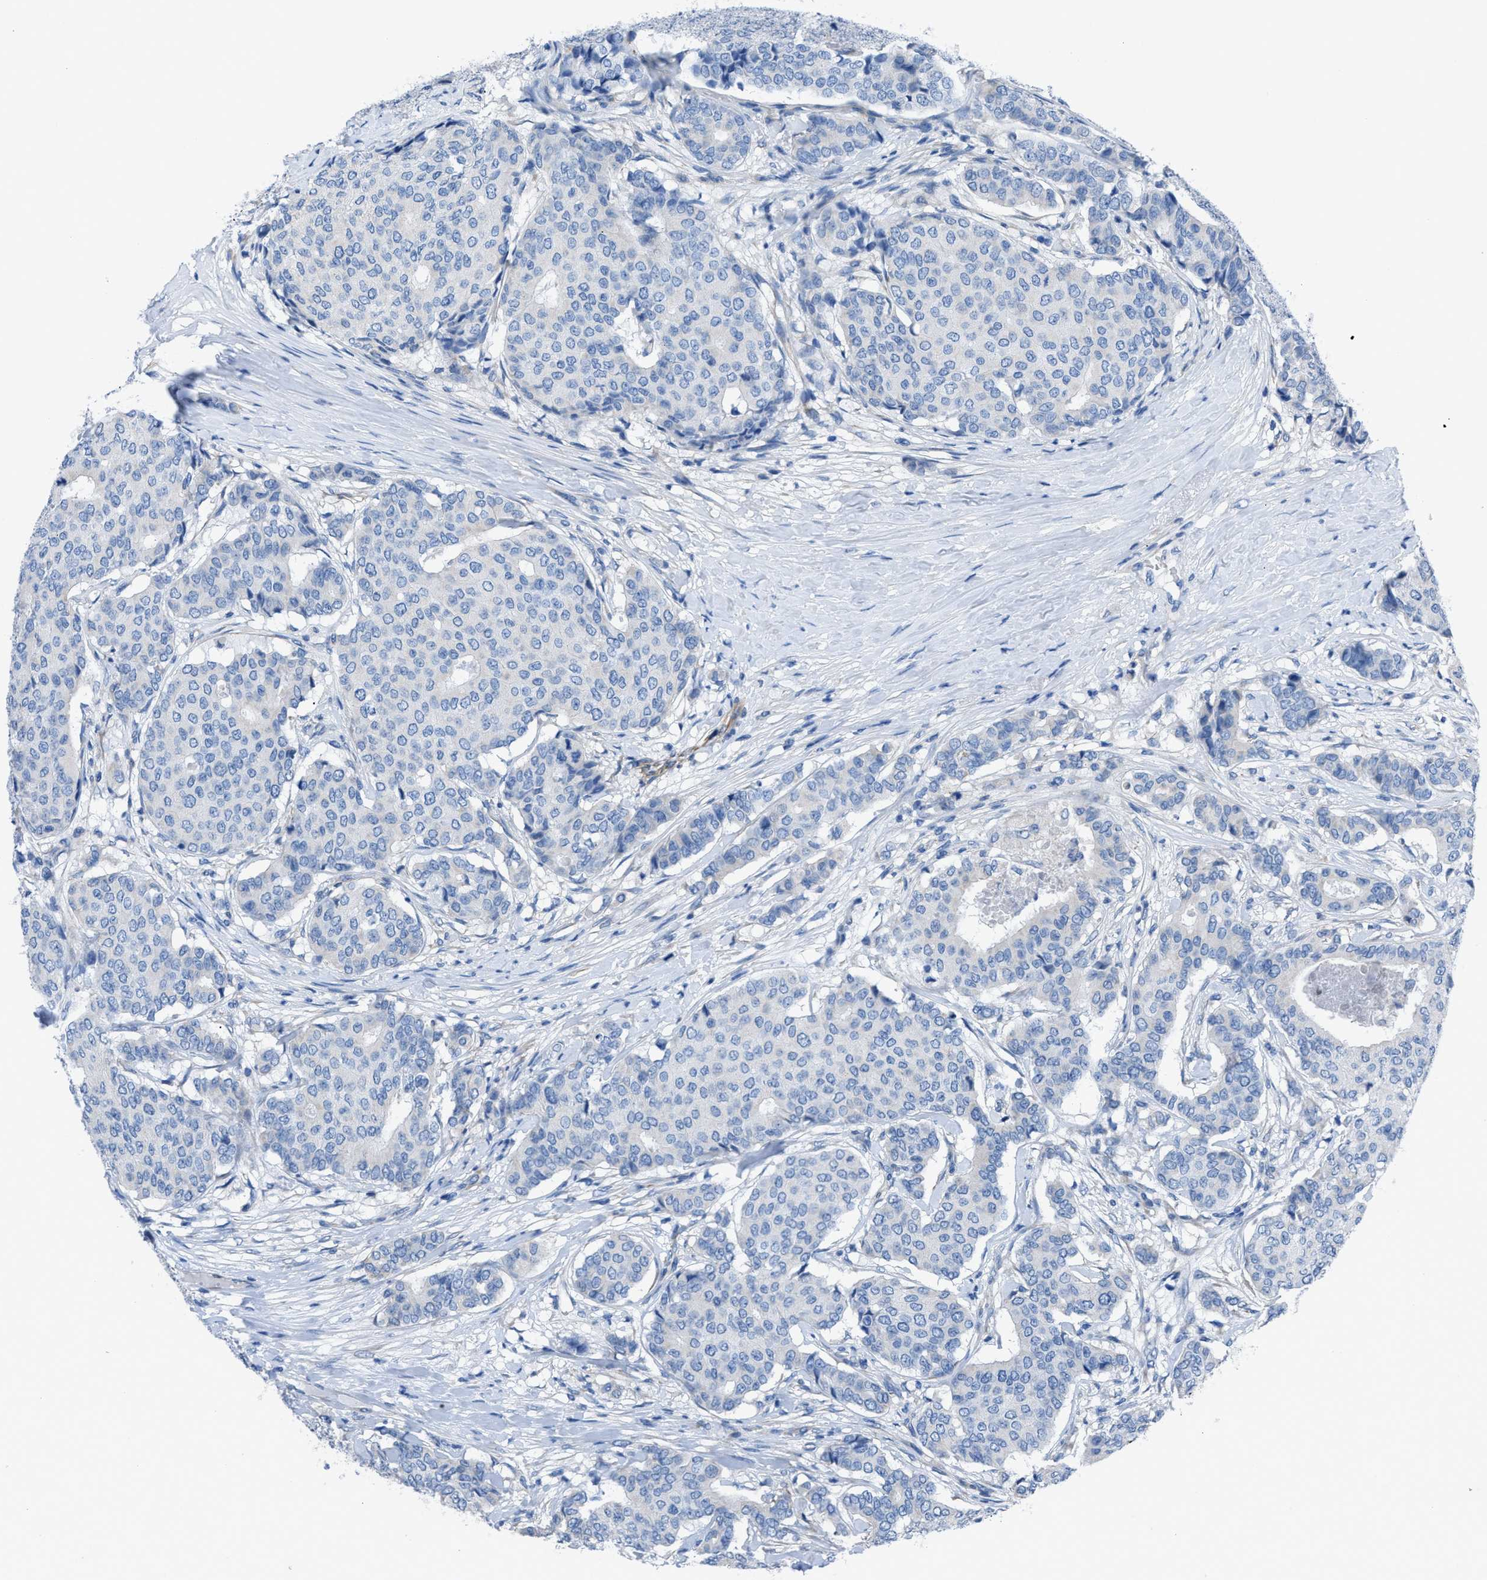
{"staining": {"intensity": "negative", "quantity": "none", "location": "none"}, "tissue": "breast cancer", "cell_type": "Tumor cells", "image_type": "cancer", "snomed": [{"axis": "morphology", "description": "Duct carcinoma"}, {"axis": "topography", "description": "Breast"}], "caption": "Tumor cells show no significant staining in breast invasive ductal carcinoma.", "gene": "ITPR1", "patient": {"sex": "female", "age": 75}}